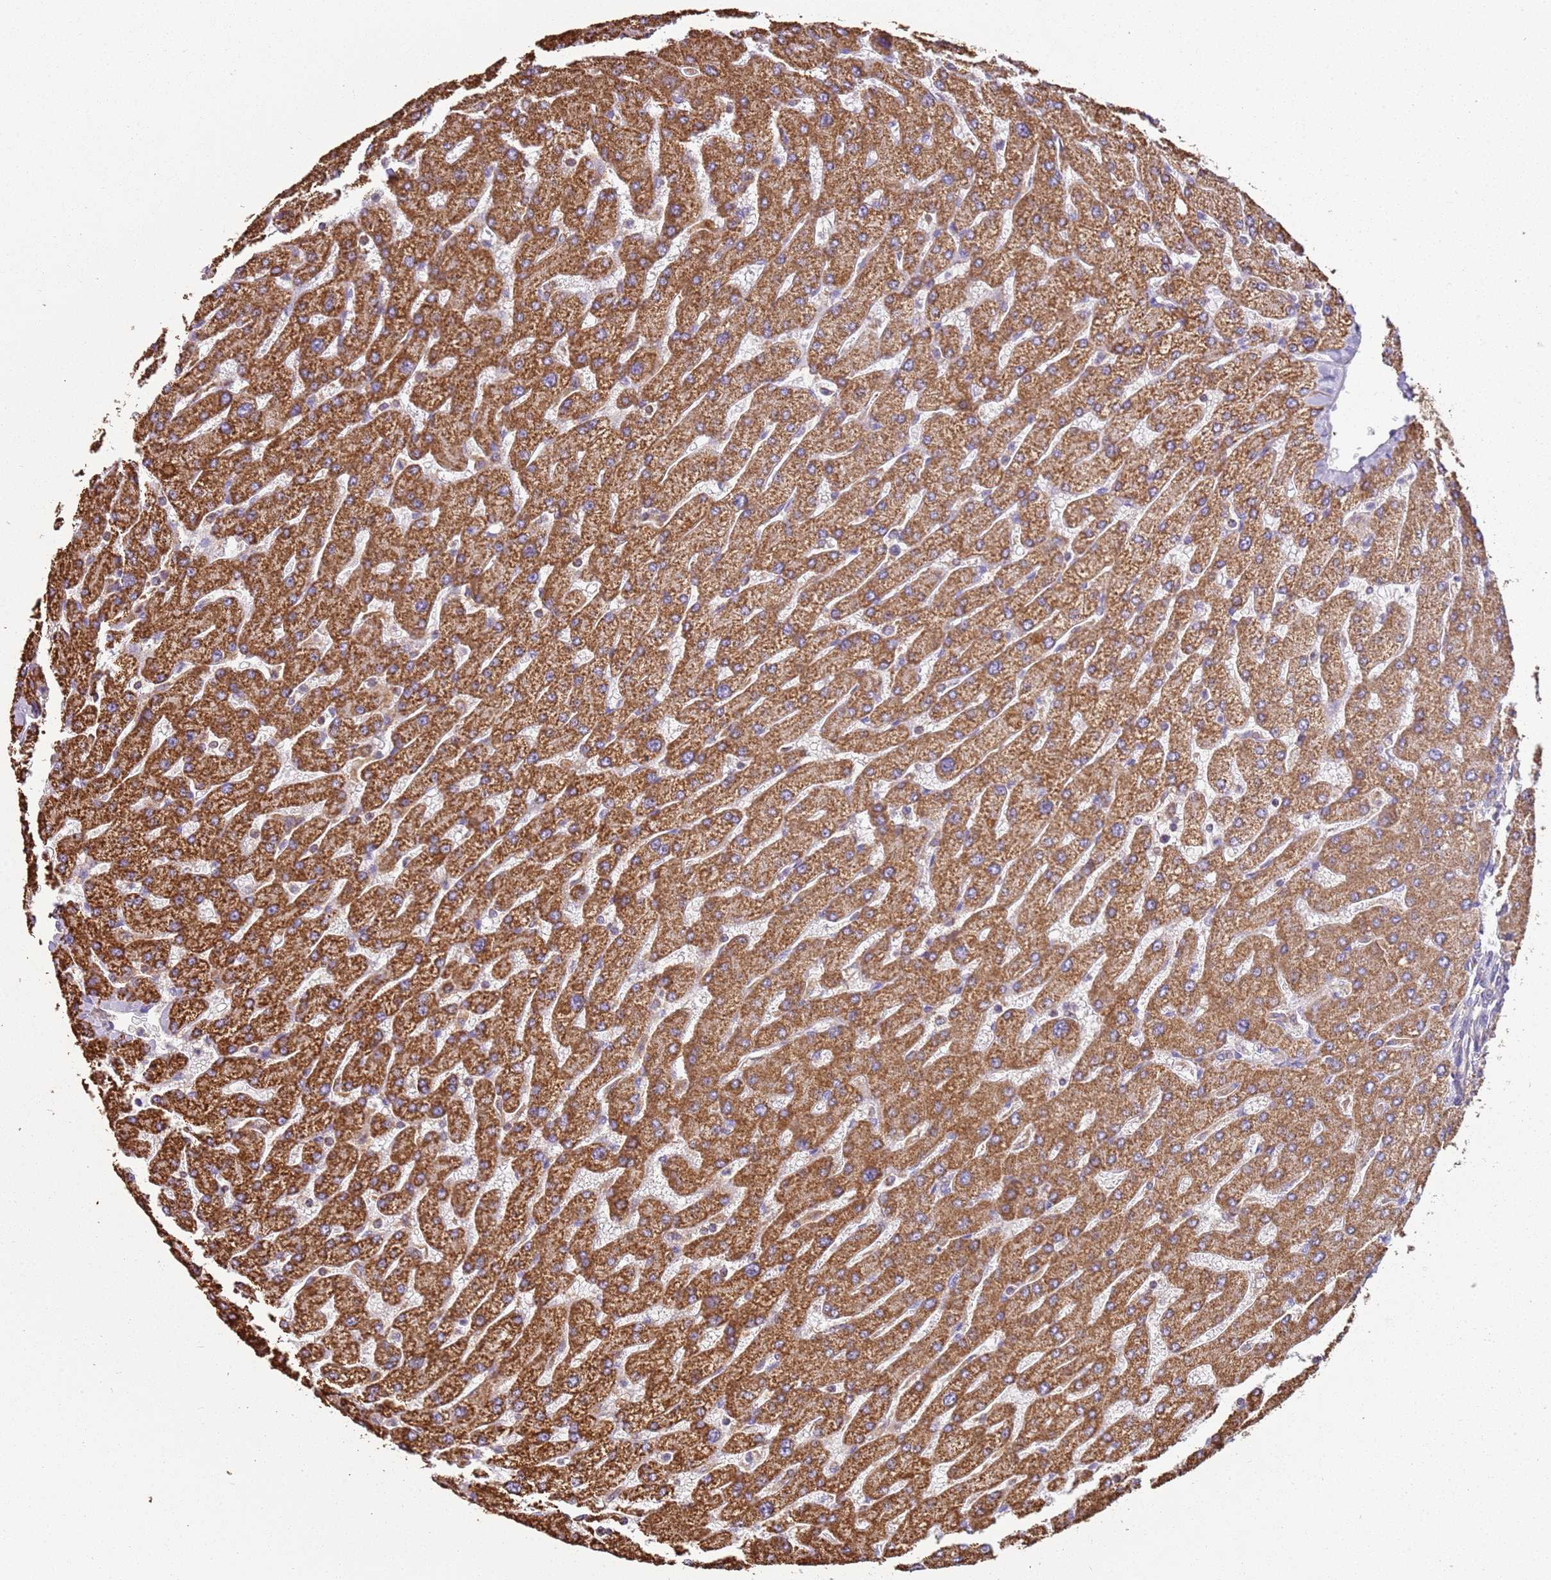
{"staining": {"intensity": "weak", "quantity": "25%-75%", "location": "cytoplasmic/membranous"}, "tissue": "liver", "cell_type": "Cholangiocytes", "image_type": "normal", "snomed": [{"axis": "morphology", "description": "Normal tissue, NOS"}, {"axis": "topography", "description": "Liver"}], "caption": "Approximately 25%-75% of cholangiocytes in normal human liver demonstrate weak cytoplasmic/membranous protein staining as visualized by brown immunohistochemical staining.", "gene": "RMND5A", "patient": {"sex": "male", "age": 55}}